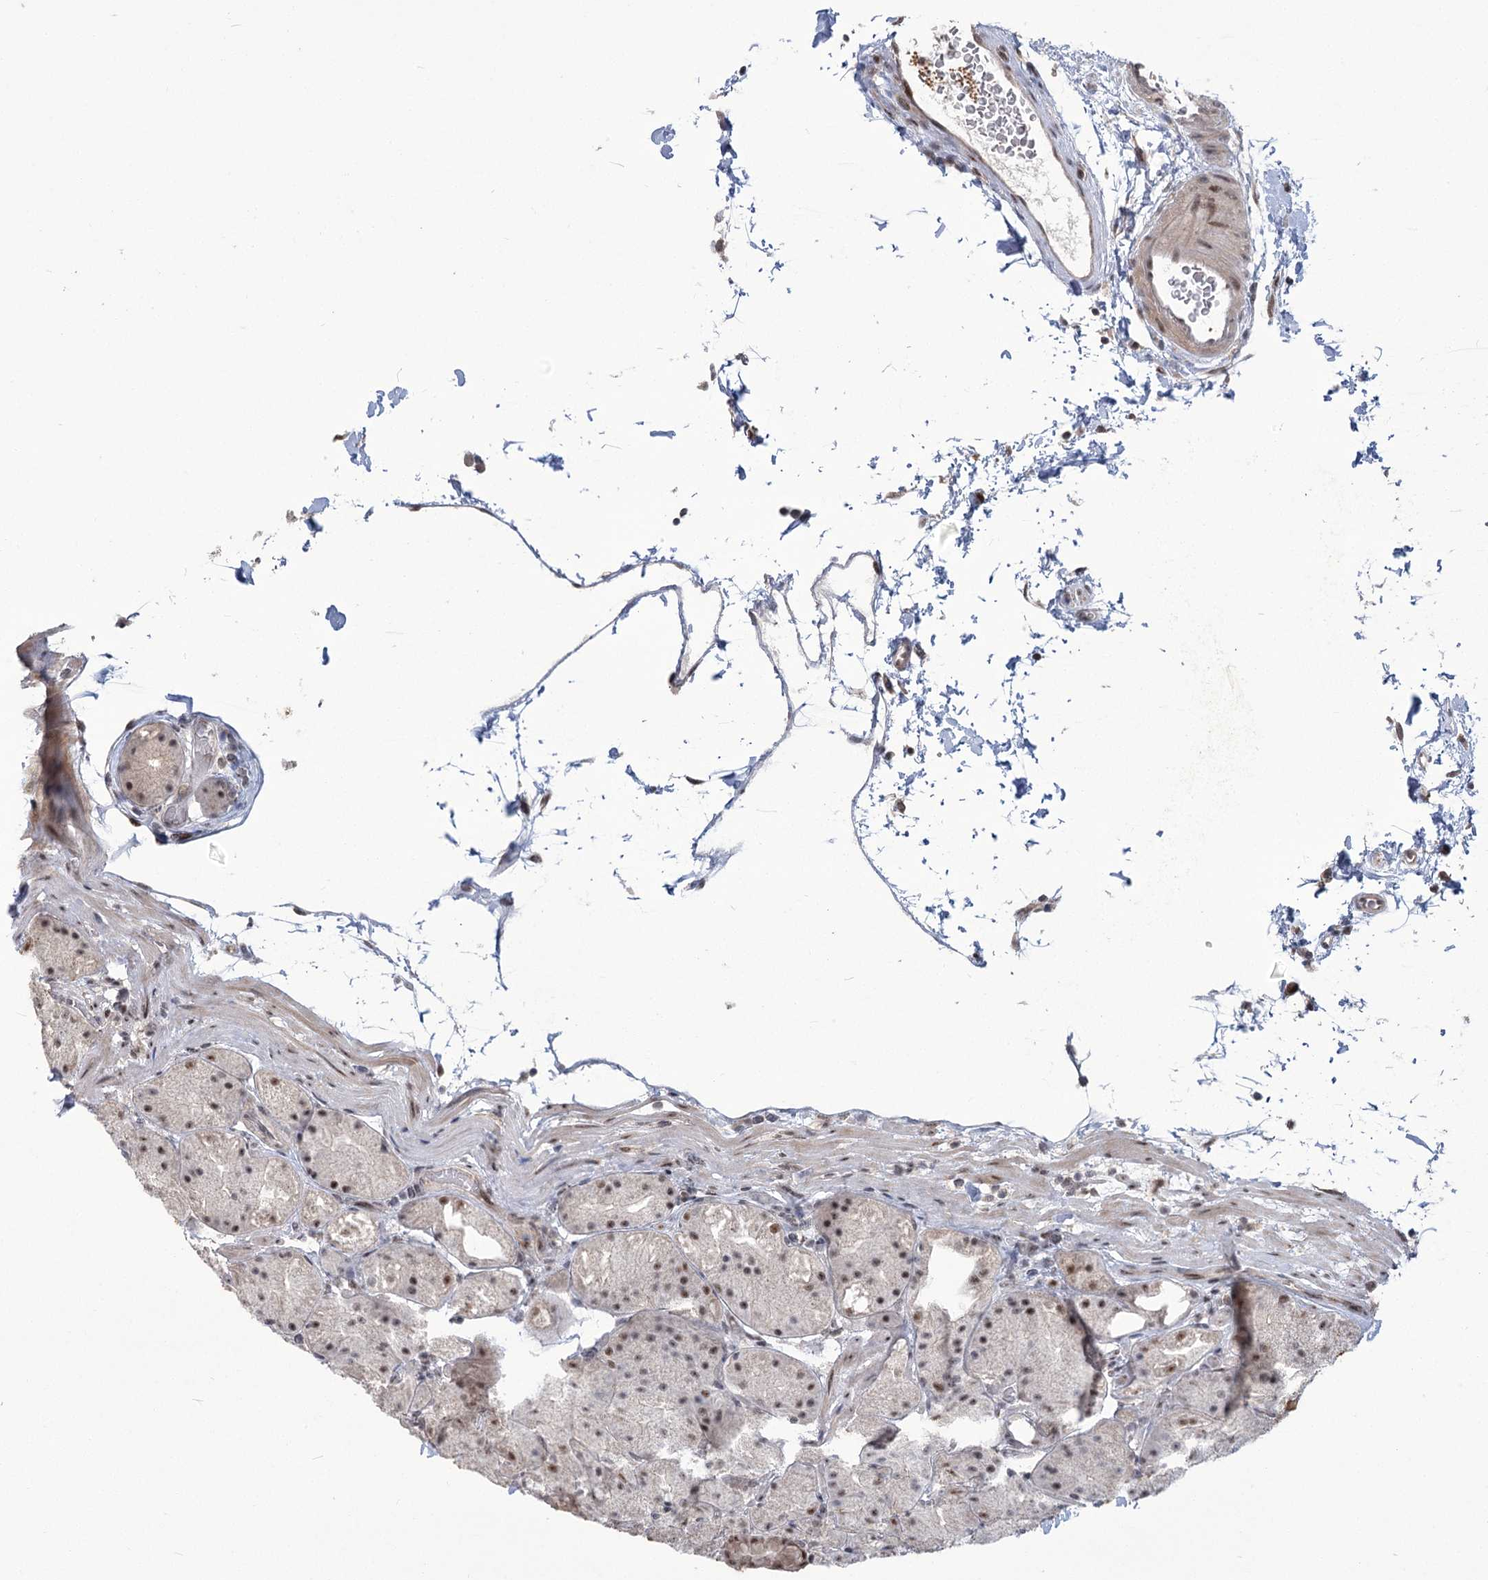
{"staining": {"intensity": "moderate", "quantity": ">75%", "location": "nuclear"}, "tissue": "stomach", "cell_type": "Glandular cells", "image_type": "normal", "snomed": [{"axis": "morphology", "description": "Normal tissue, NOS"}, {"axis": "topography", "description": "Stomach, upper"}, {"axis": "topography", "description": "Stomach"}], "caption": "Immunohistochemistry (IHC) micrograph of normal stomach: stomach stained using immunohistochemistry displays medium levels of moderate protein expression localized specifically in the nuclear of glandular cells, appearing as a nuclear brown color.", "gene": "WBP1L", "patient": {"sex": "male", "age": 48}}